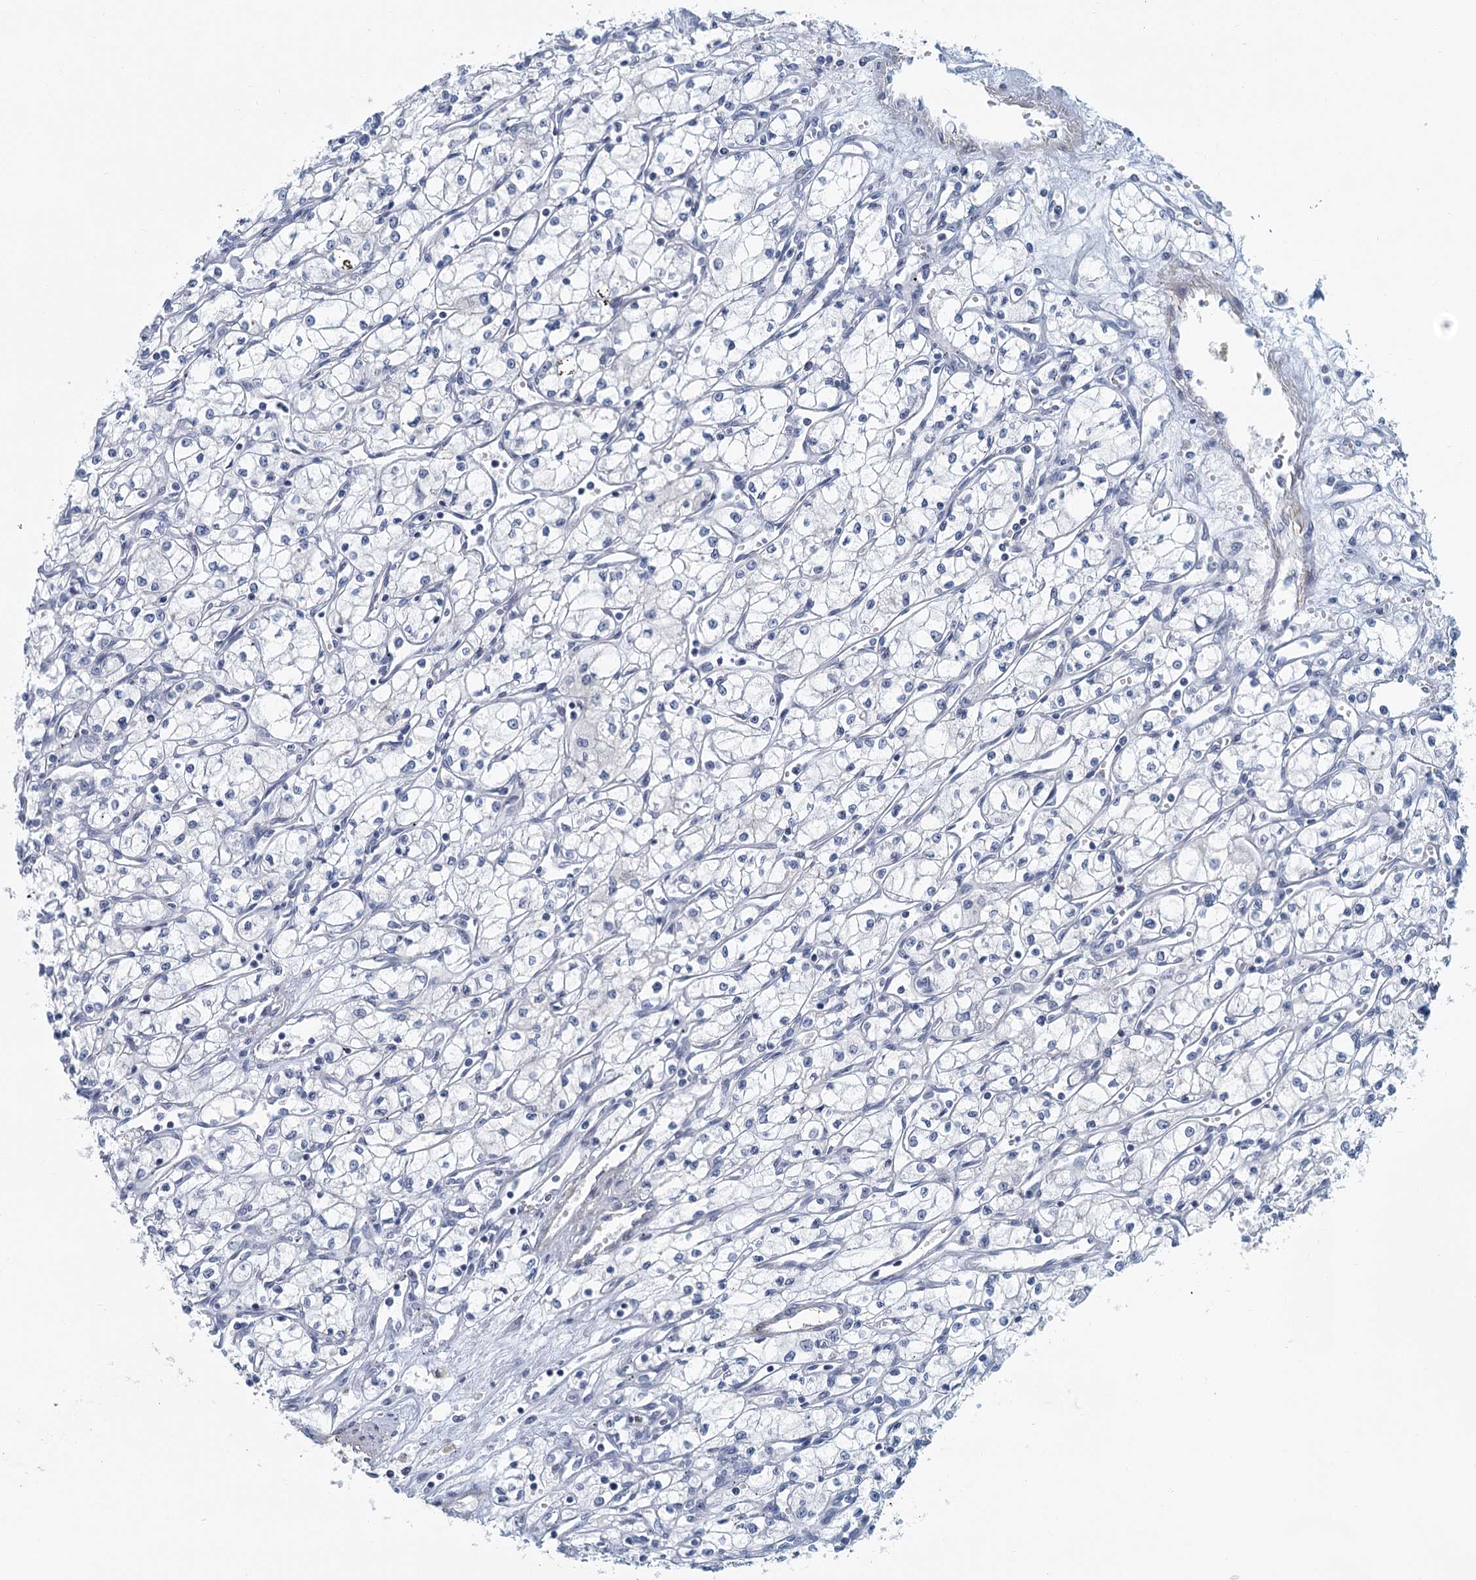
{"staining": {"intensity": "negative", "quantity": "none", "location": "none"}, "tissue": "renal cancer", "cell_type": "Tumor cells", "image_type": "cancer", "snomed": [{"axis": "morphology", "description": "Adenocarcinoma, NOS"}, {"axis": "topography", "description": "Kidney"}], "caption": "A photomicrograph of renal cancer (adenocarcinoma) stained for a protein demonstrates no brown staining in tumor cells.", "gene": "ZNF527", "patient": {"sex": "male", "age": 59}}